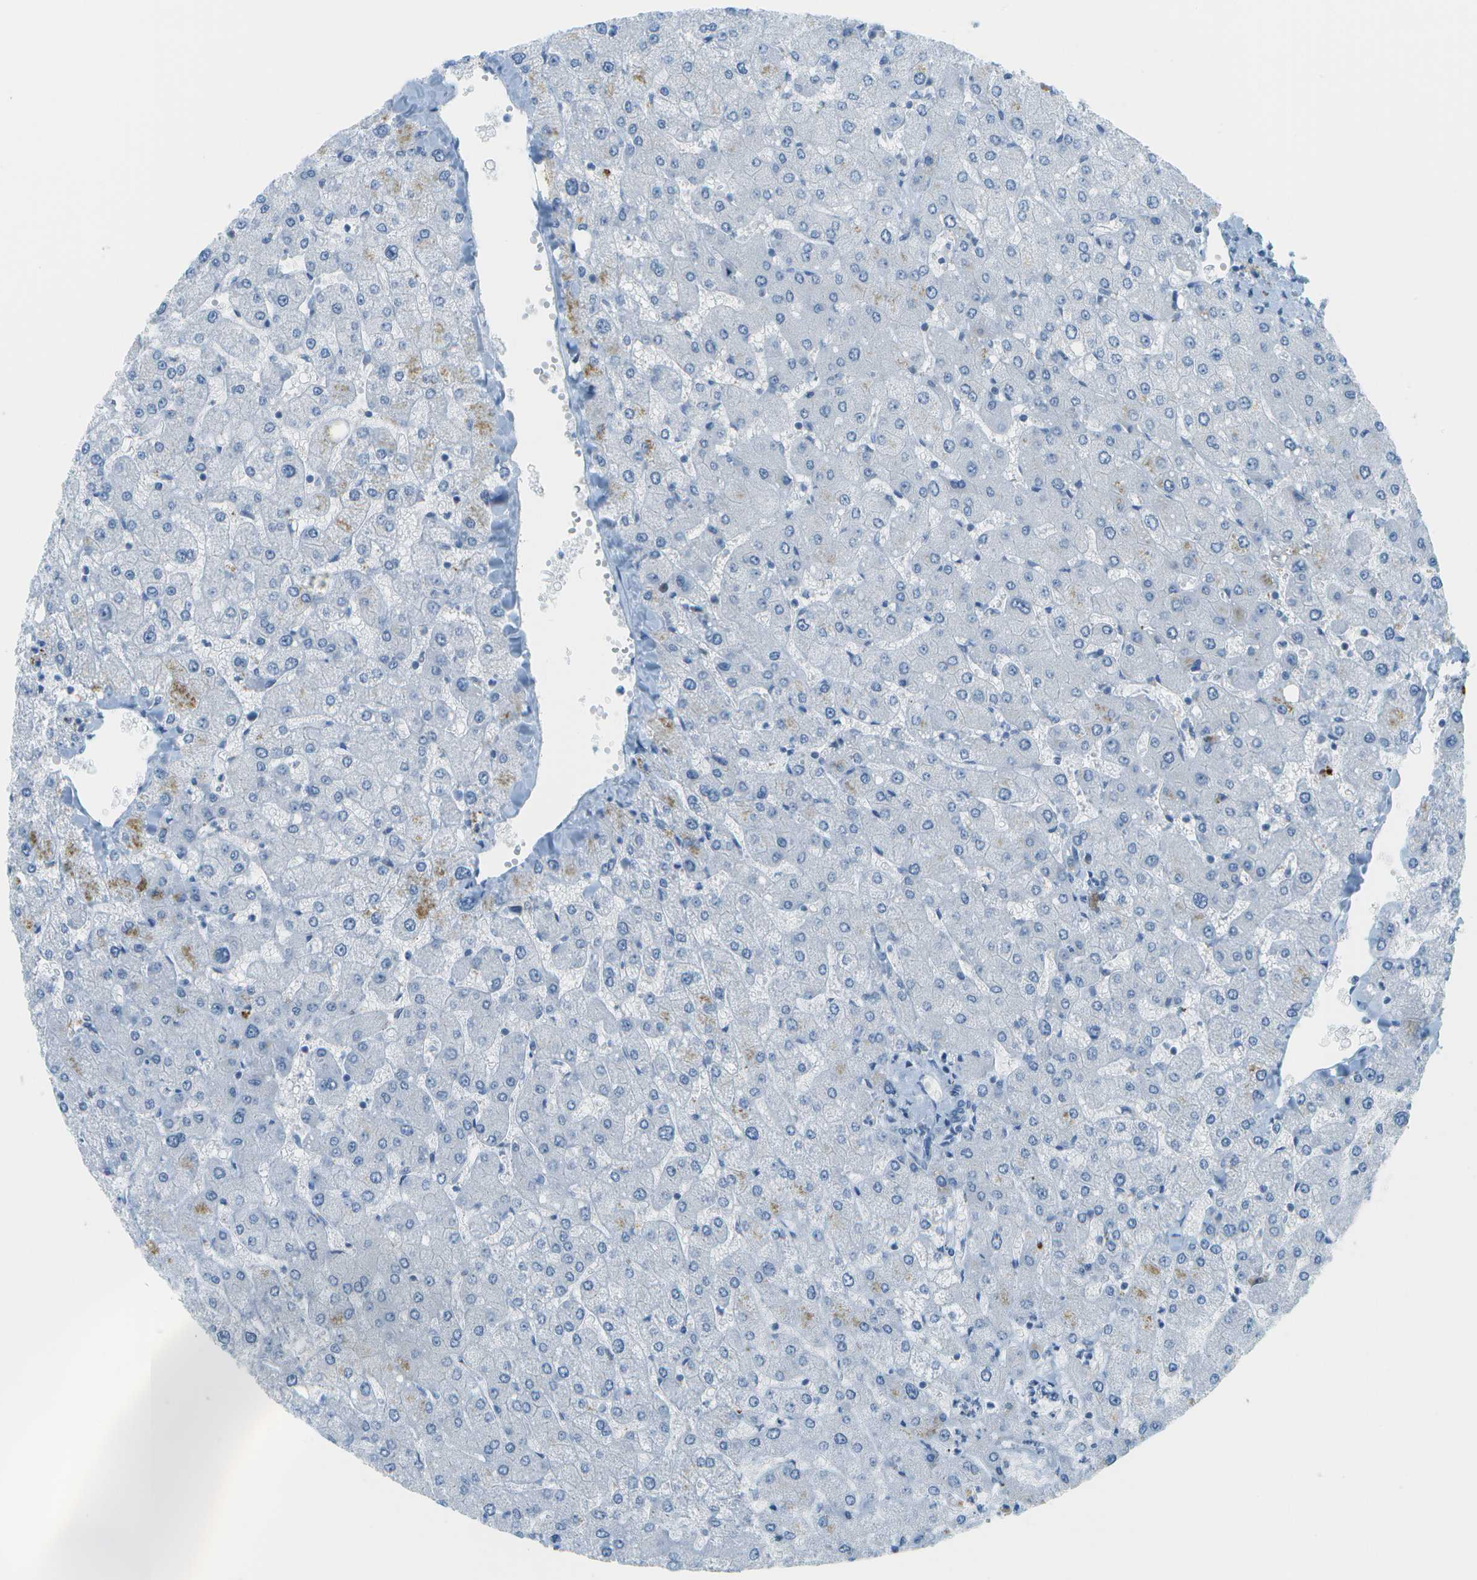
{"staining": {"intensity": "negative", "quantity": "none", "location": "none"}, "tissue": "liver", "cell_type": "Cholangiocytes", "image_type": "normal", "snomed": [{"axis": "morphology", "description": "Normal tissue, NOS"}, {"axis": "topography", "description": "Liver"}], "caption": "This photomicrograph is of benign liver stained with immunohistochemistry (IHC) to label a protein in brown with the nuclei are counter-stained blue. There is no positivity in cholangiocytes.", "gene": "NEK11", "patient": {"sex": "male", "age": 55}}